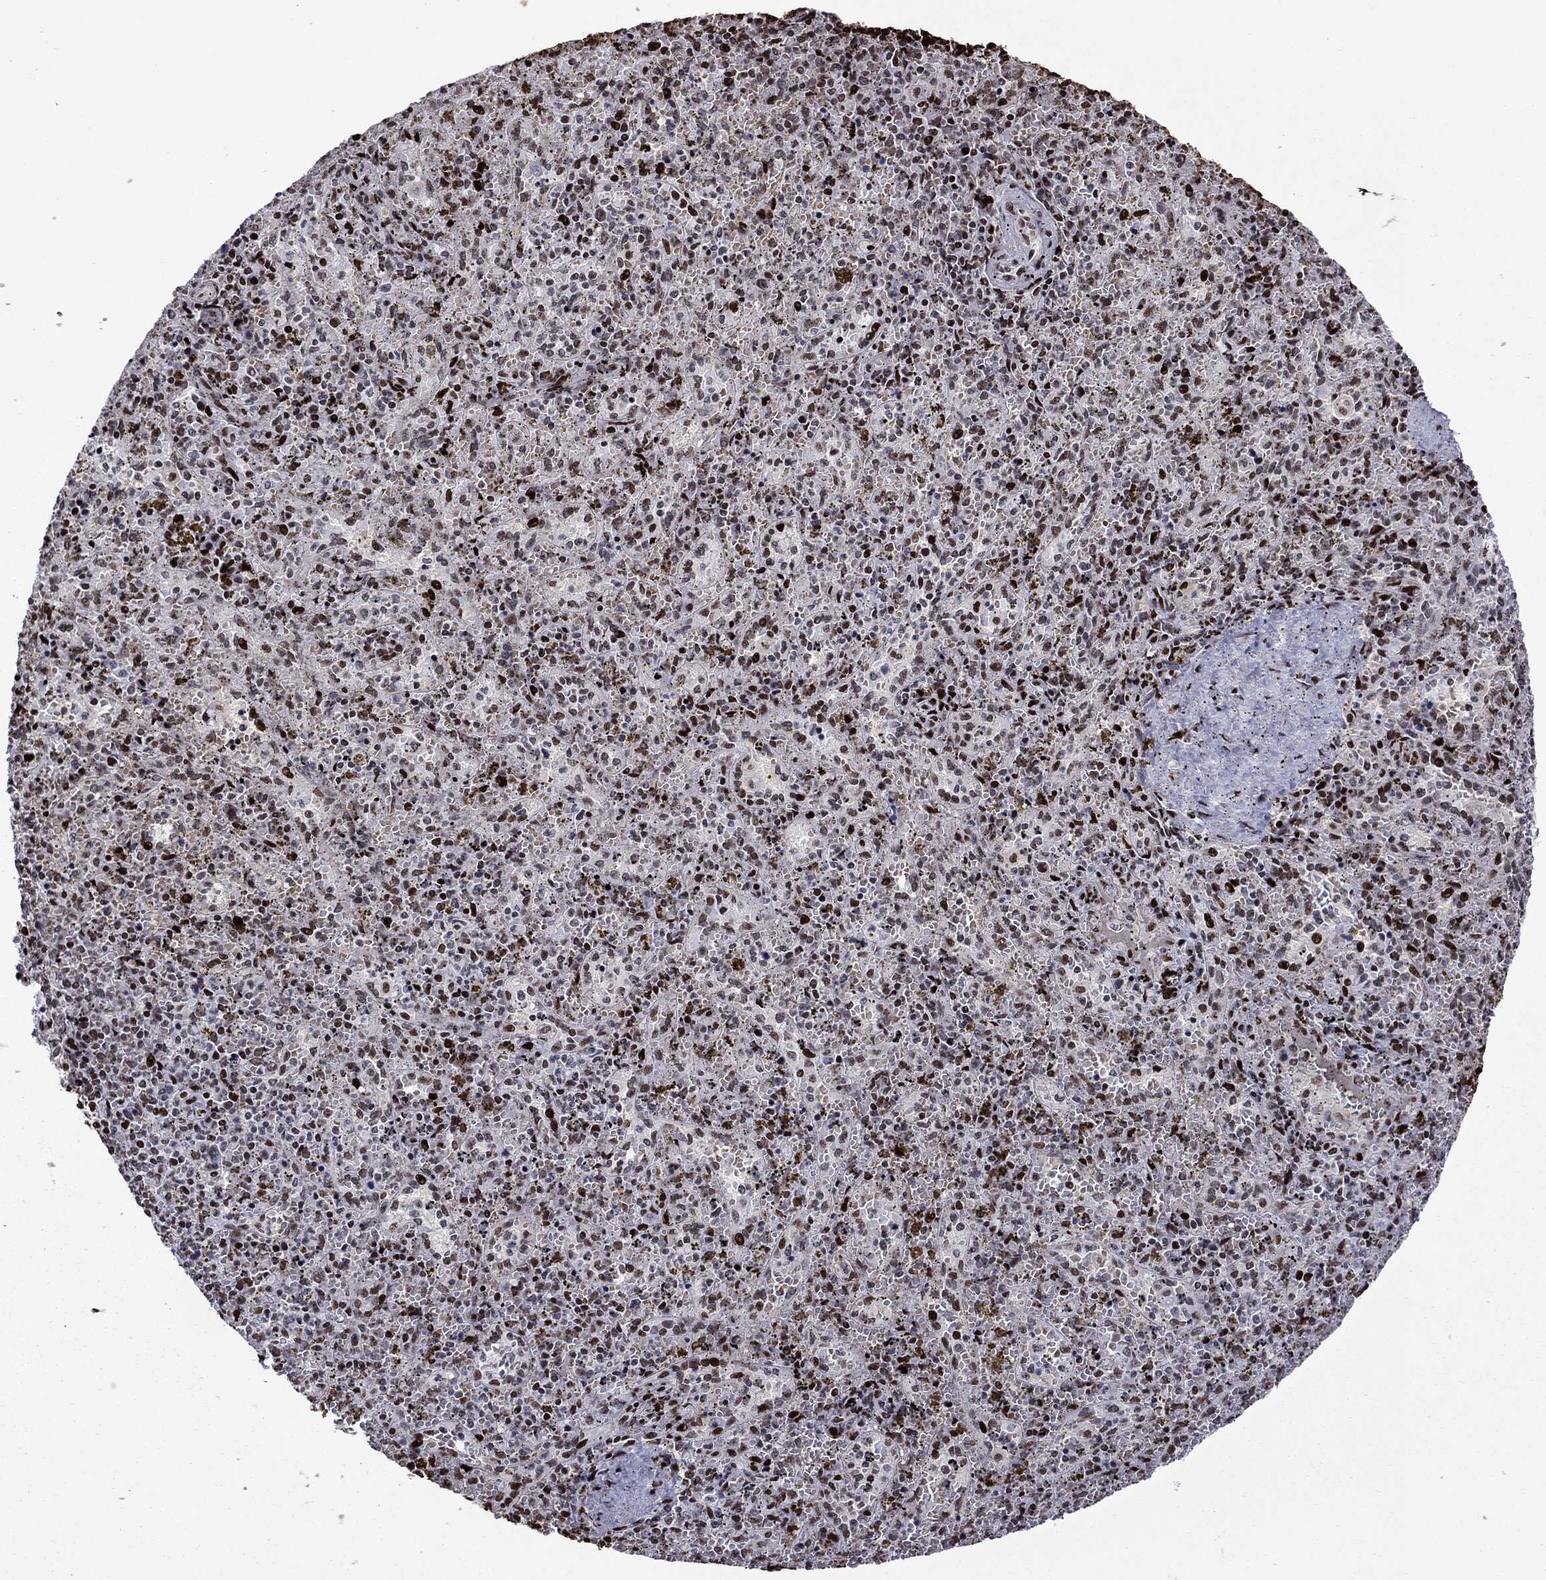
{"staining": {"intensity": "strong", "quantity": "<25%", "location": "nuclear"}, "tissue": "spleen", "cell_type": "Cells in red pulp", "image_type": "normal", "snomed": [{"axis": "morphology", "description": "Normal tissue, NOS"}, {"axis": "topography", "description": "Spleen"}], "caption": "This micrograph displays IHC staining of normal spleen, with medium strong nuclear positivity in about <25% of cells in red pulp.", "gene": "LIMK1", "patient": {"sex": "female", "age": 50}}